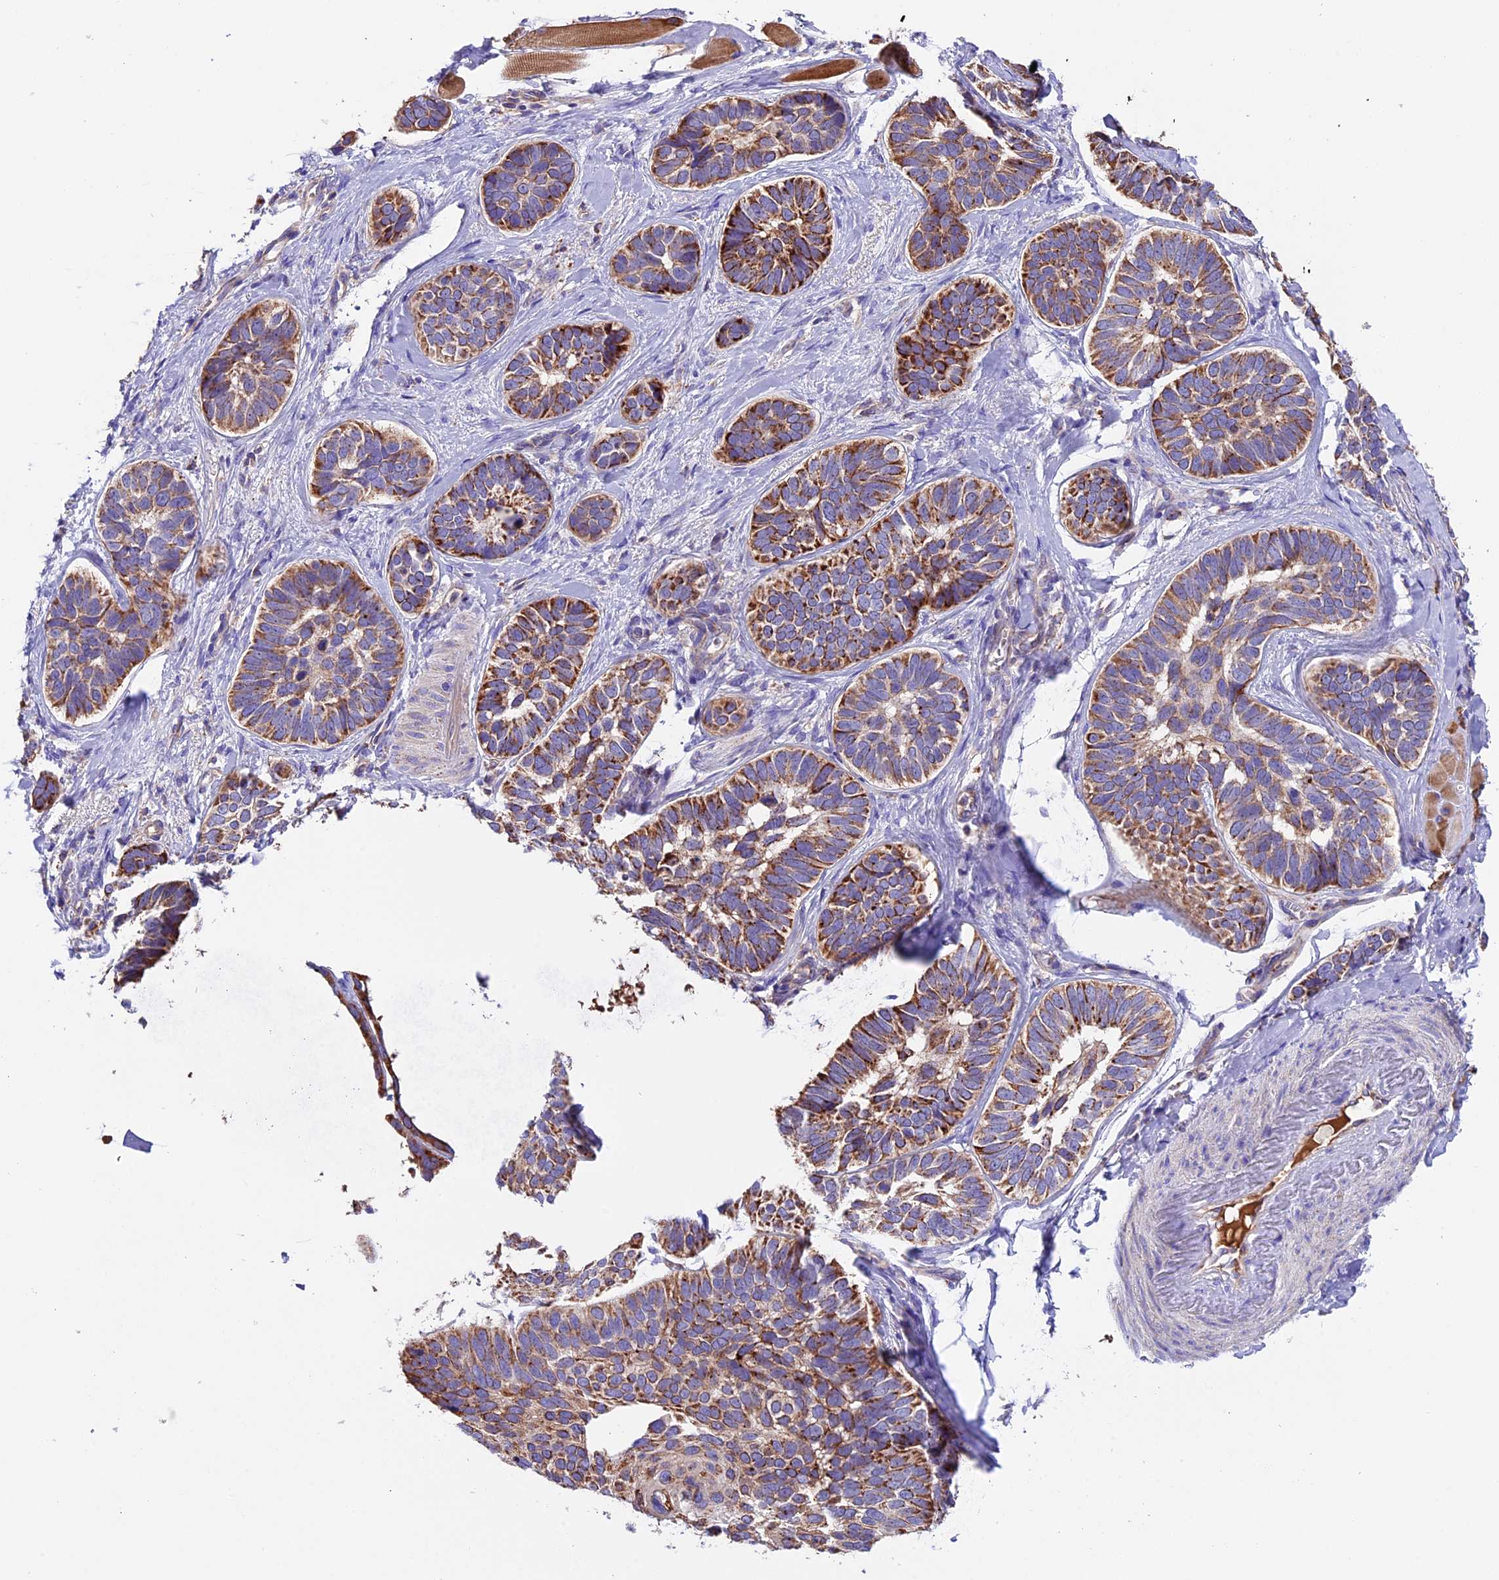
{"staining": {"intensity": "strong", "quantity": ">75%", "location": "cytoplasmic/membranous"}, "tissue": "skin cancer", "cell_type": "Tumor cells", "image_type": "cancer", "snomed": [{"axis": "morphology", "description": "Basal cell carcinoma"}, {"axis": "topography", "description": "Skin"}], "caption": "Immunohistochemistry (IHC) of human skin cancer shows high levels of strong cytoplasmic/membranous expression in about >75% of tumor cells.", "gene": "METTL22", "patient": {"sex": "male", "age": 62}}